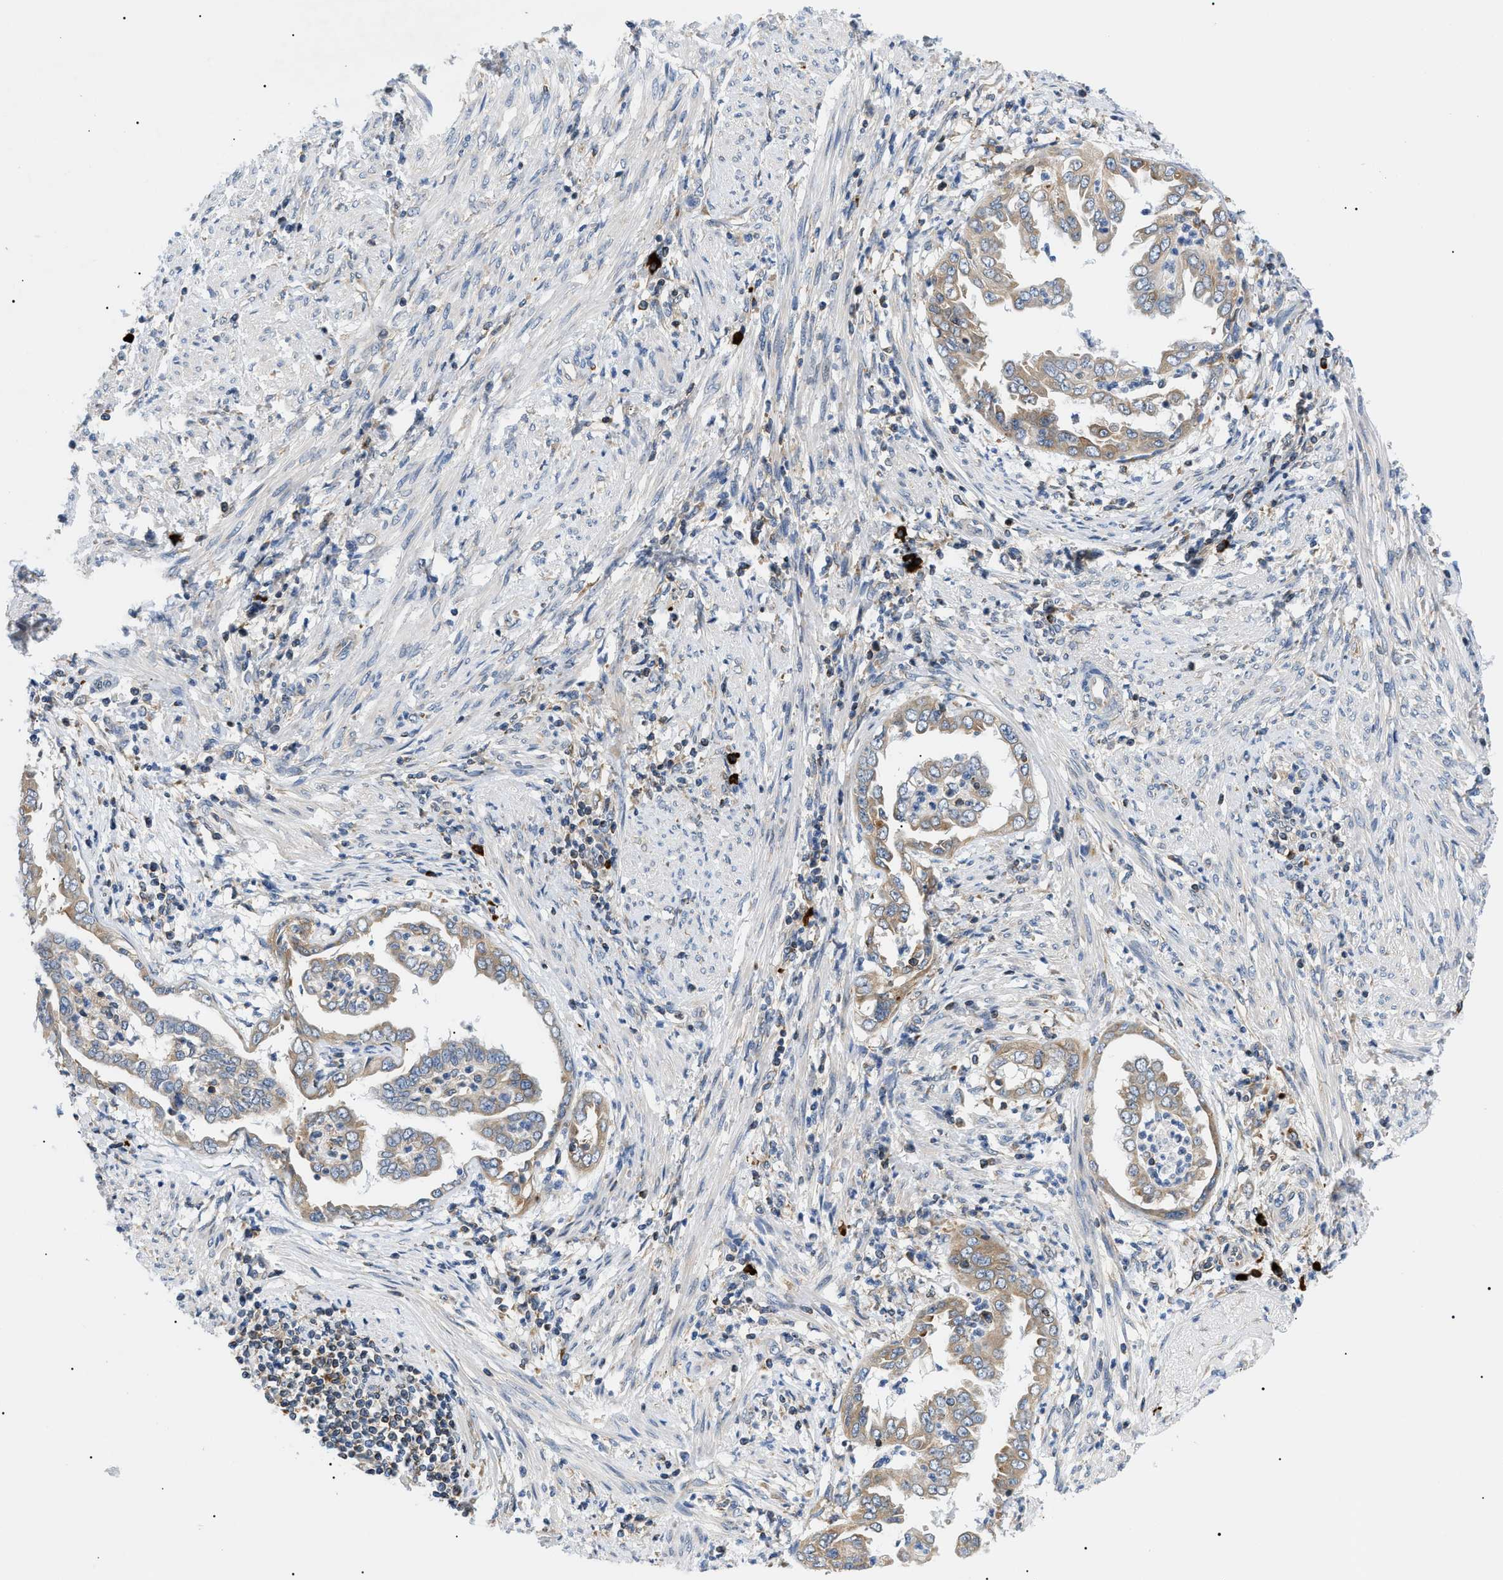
{"staining": {"intensity": "weak", "quantity": ">75%", "location": "cytoplasmic/membranous"}, "tissue": "endometrial cancer", "cell_type": "Tumor cells", "image_type": "cancer", "snomed": [{"axis": "morphology", "description": "Adenocarcinoma, NOS"}, {"axis": "topography", "description": "Endometrium"}], "caption": "Human adenocarcinoma (endometrial) stained with a protein marker exhibits weak staining in tumor cells.", "gene": "DERL1", "patient": {"sex": "female", "age": 85}}